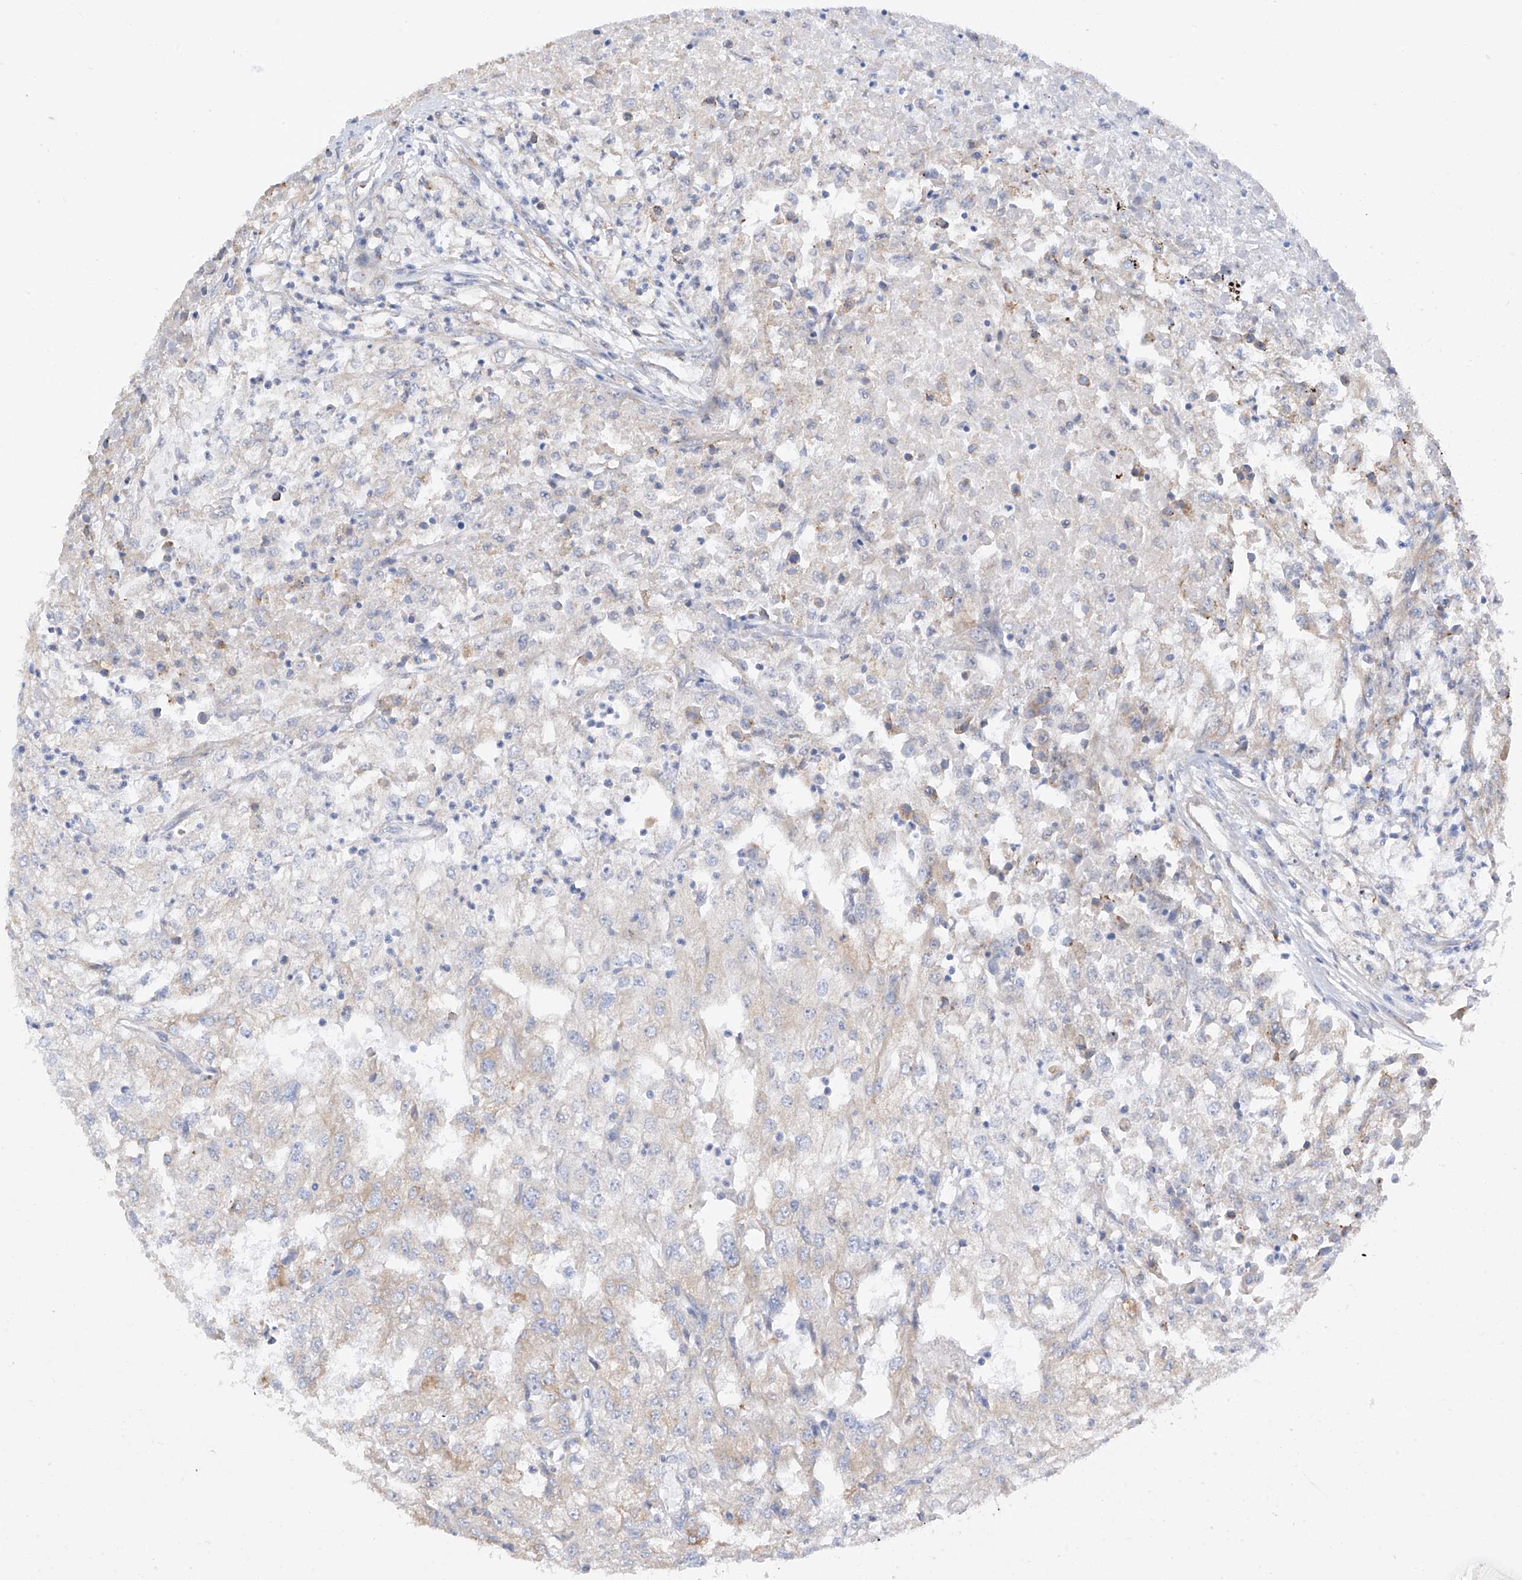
{"staining": {"intensity": "weak", "quantity": "<25%", "location": "cytoplasmic/membranous"}, "tissue": "renal cancer", "cell_type": "Tumor cells", "image_type": "cancer", "snomed": [{"axis": "morphology", "description": "Adenocarcinoma, NOS"}, {"axis": "topography", "description": "Kidney"}], "caption": "The histopathology image displays no staining of tumor cells in renal cancer (adenocarcinoma).", "gene": "REC8", "patient": {"sex": "female", "age": 54}}